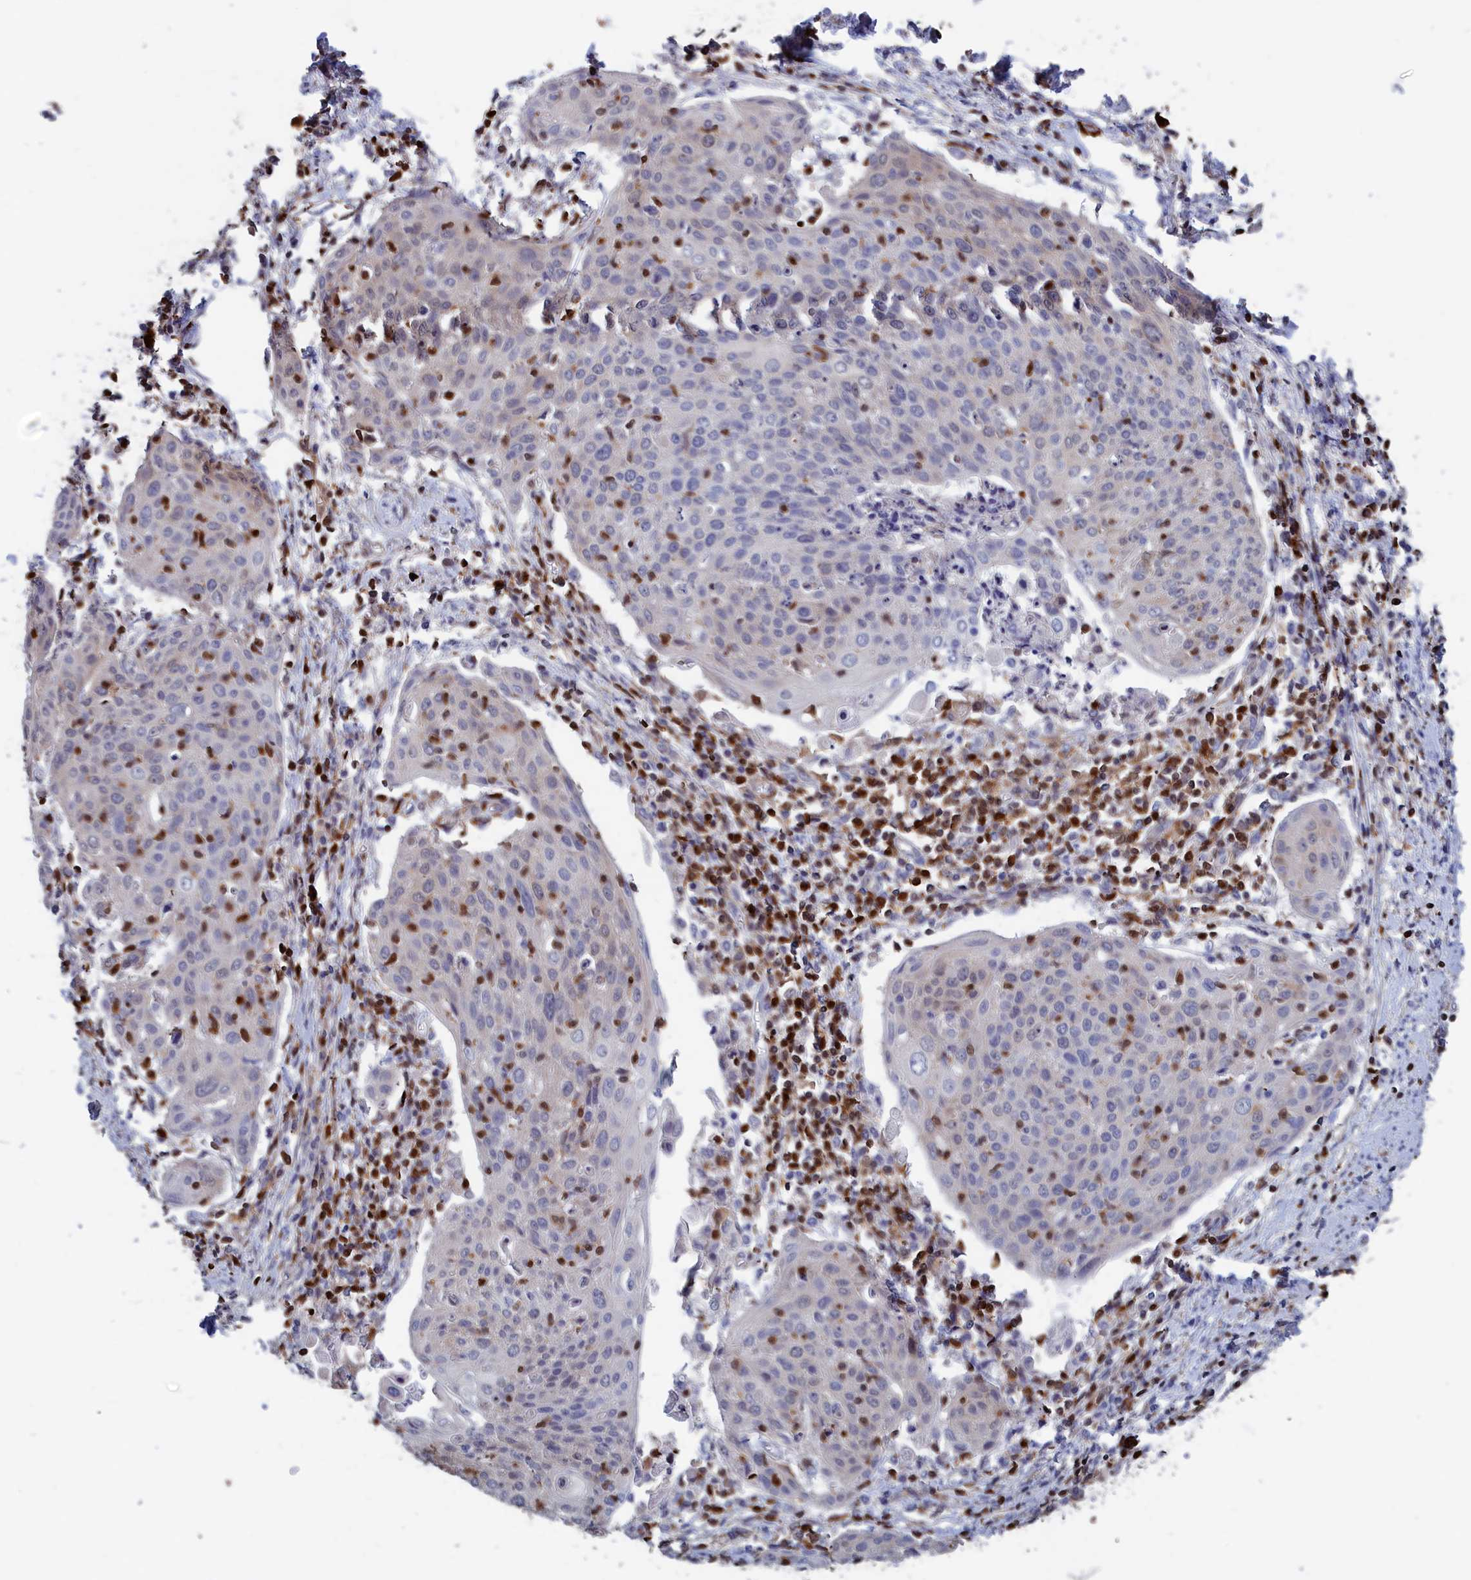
{"staining": {"intensity": "negative", "quantity": "none", "location": "none"}, "tissue": "cervical cancer", "cell_type": "Tumor cells", "image_type": "cancer", "snomed": [{"axis": "morphology", "description": "Squamous cell carcinoma, NOS"}, {"axis": "topography", "description": "Cervix"}], "caption": "An immunohistochemistry (IHC) image of squamous cell carcinoma (cervical) is shown. There is no staining in tumor cells of squamous cell carcinoma (cervical).", "gene": "CRIP1", "patient": {"sex": "female", "age": 67}}